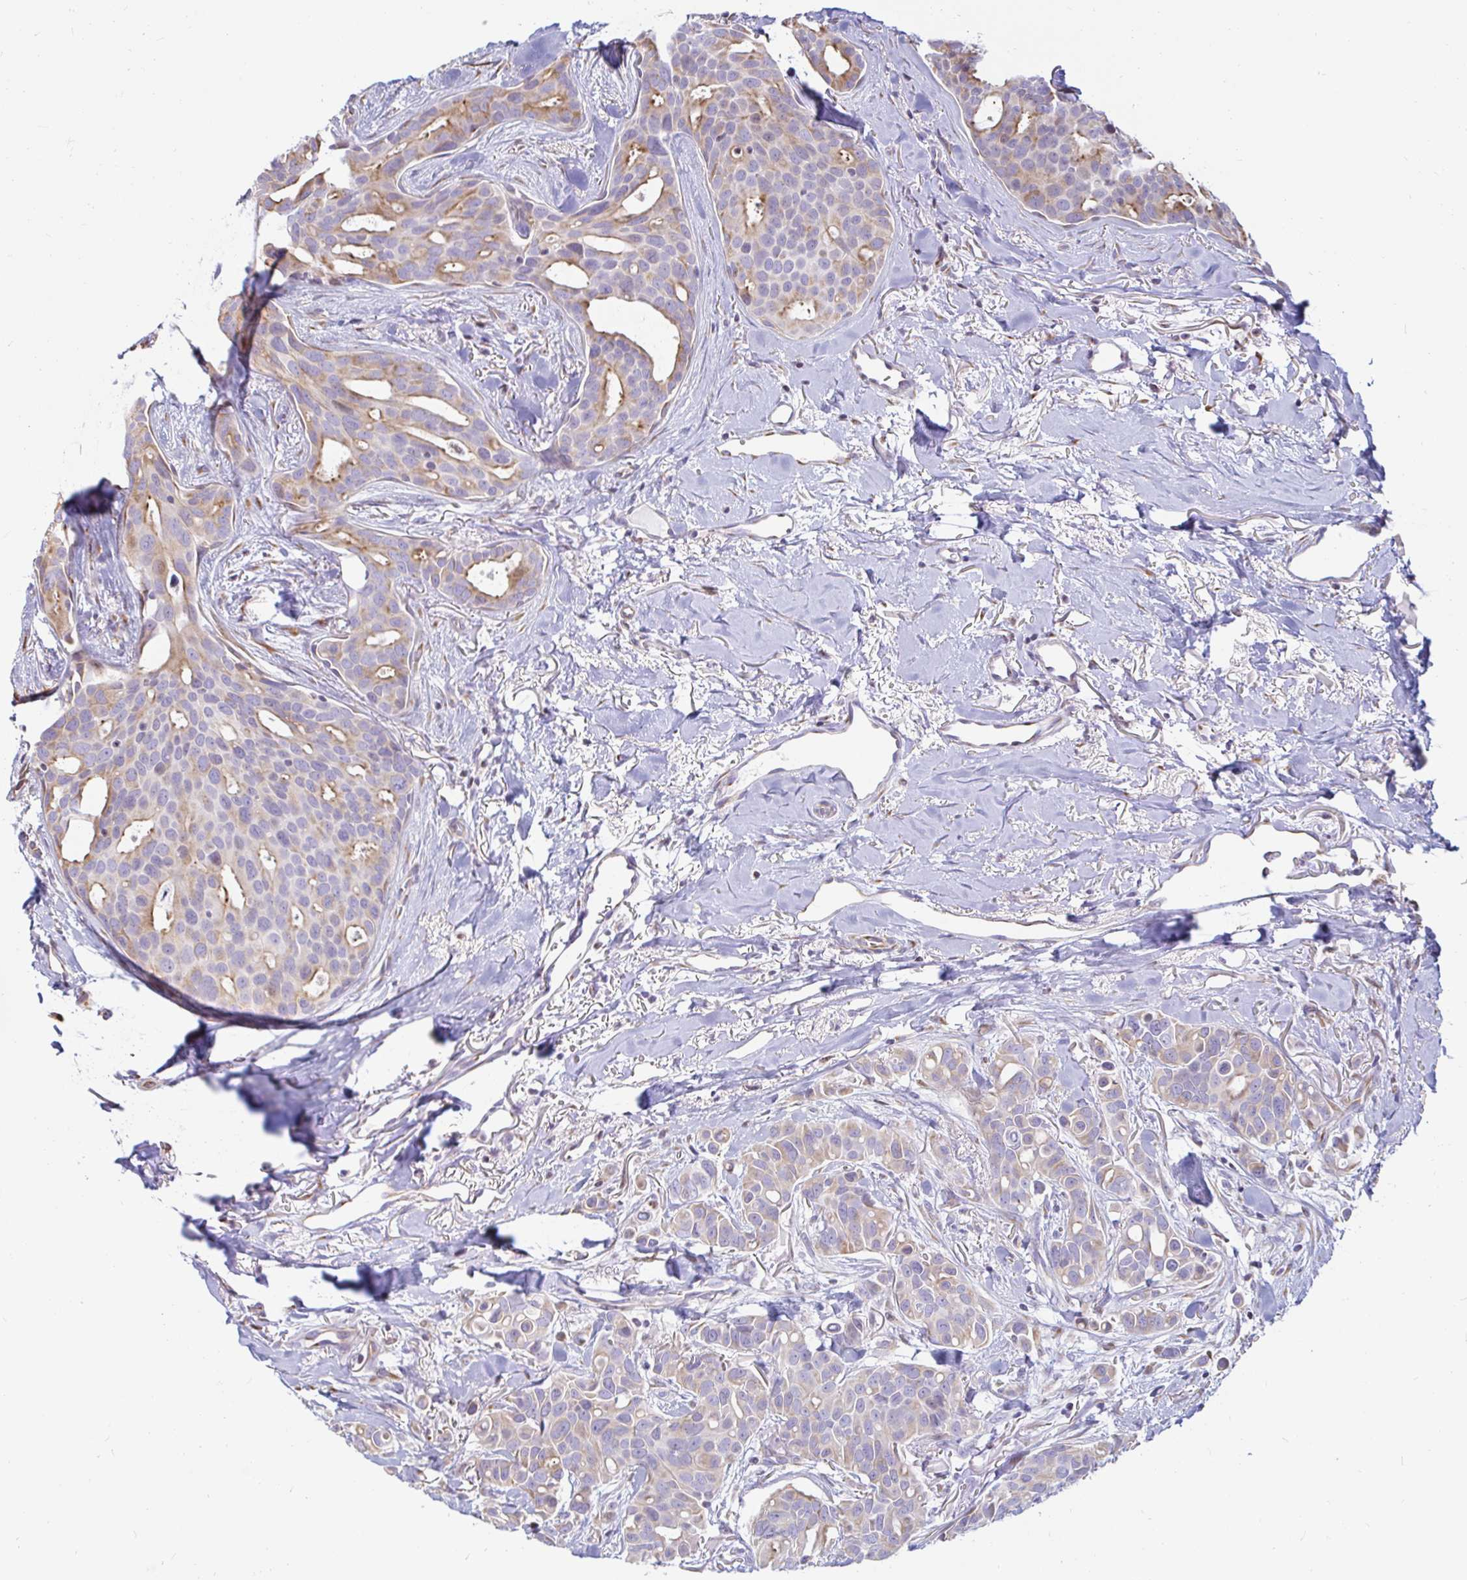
{"staining": {"intensity": "weak", "quantity": "25%-75%", "location": "cytoplasmic/membranous,nuclear"}, "tissue": "breast cancer", "cell_type": "Tumor cells", "image_type": "cancer", "snomed": [{"axis": "morphology", "description": "Duct carcinoma"}, {"axis": "topography", "description": "Breast"}], "caption": "An image of breast cancer (infiltrating ductal carcinoma) stained for a protein shows weak cytoplasmic/membranous and nuclear brown staining in tumor cells.", "gene": "CAPSL", "patient": {"sex": "female", "age": 54}}